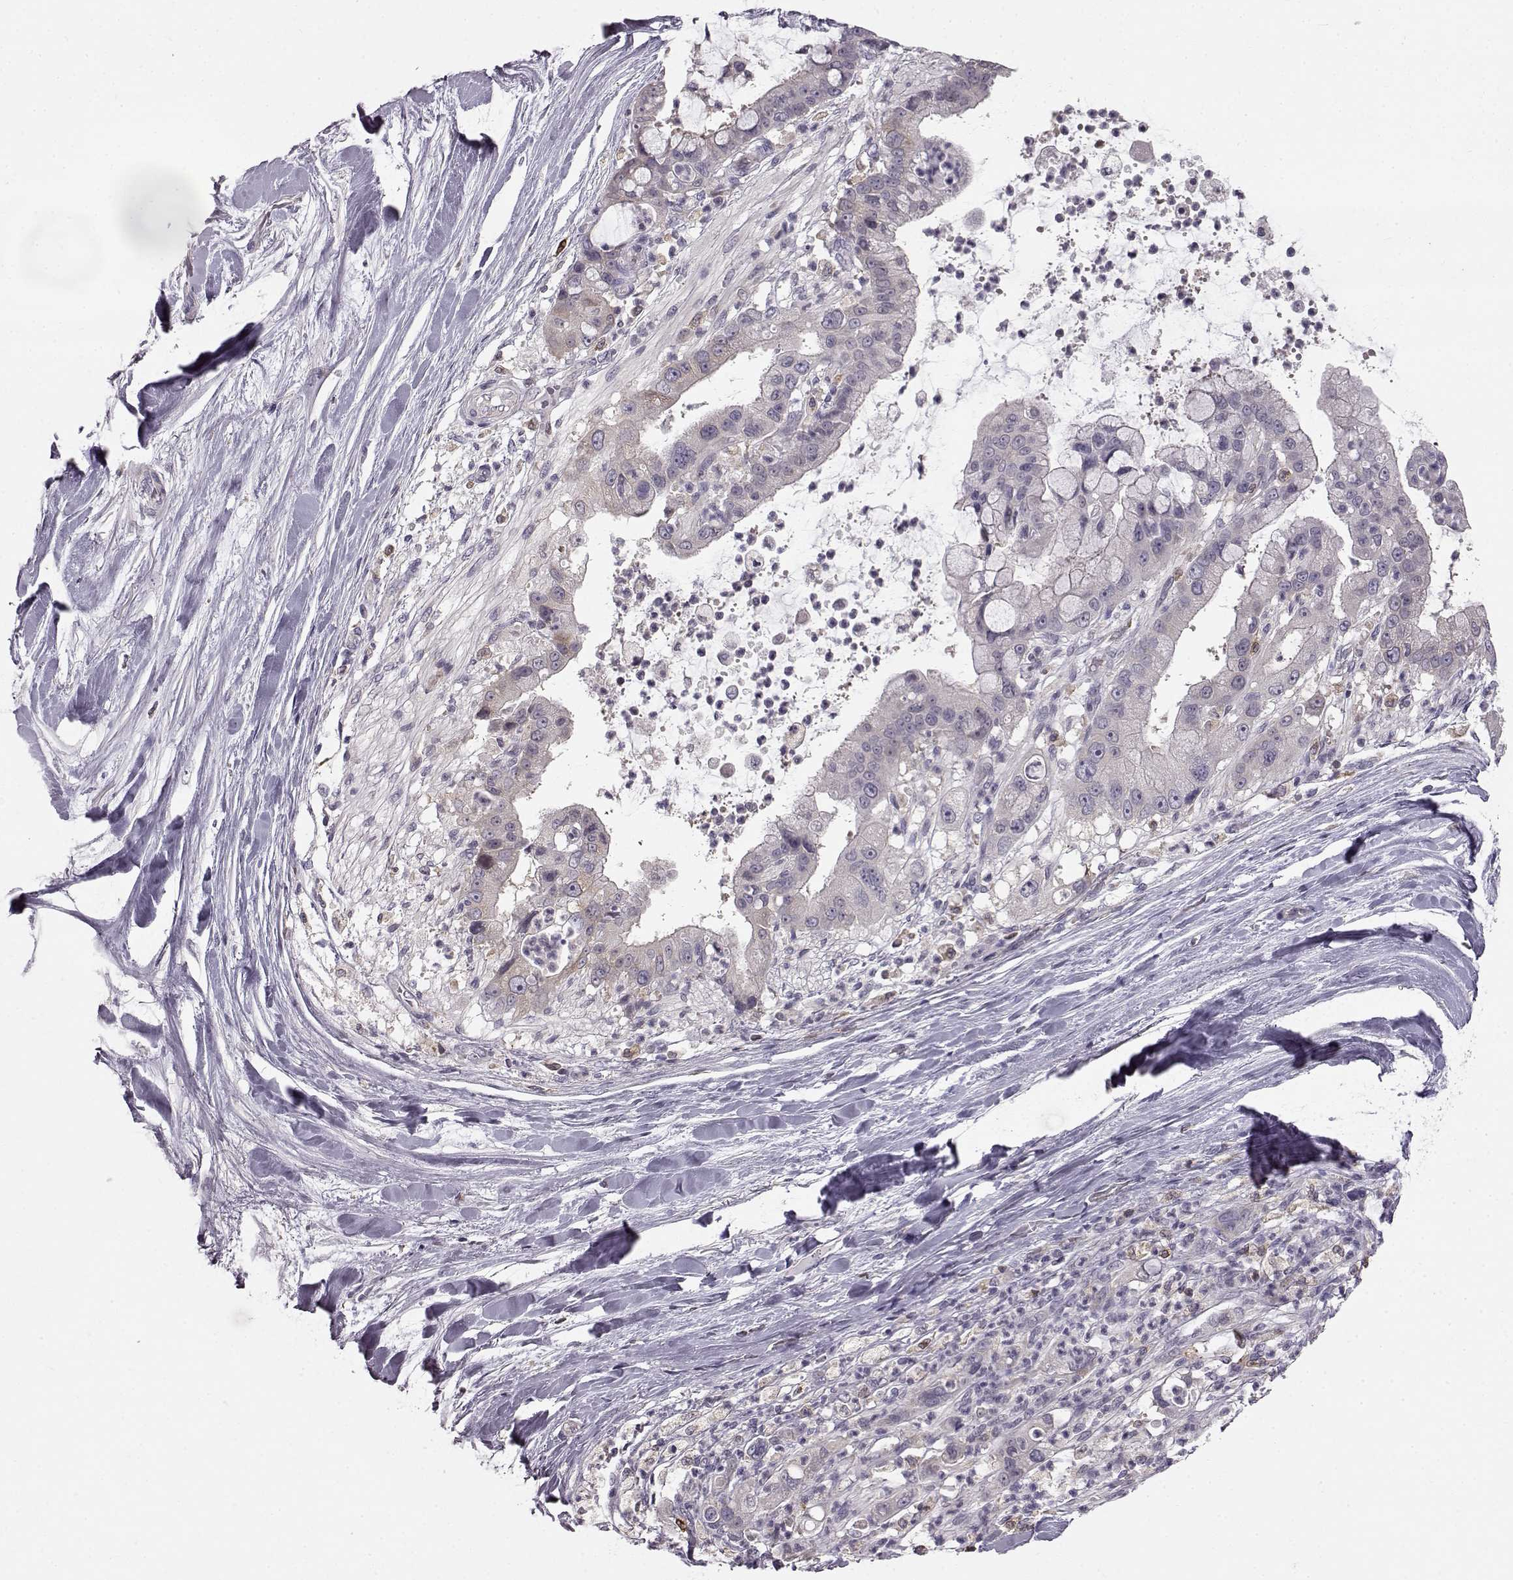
{"staining": {"intensity": "negative", "quantity": "none", "location": "none"}, "tissue": "liver cancer", "cell_type": "Tumor cells", "image_type": "cancer", "snomed": [{"axis": "morphology", "description": "Cholangiocarcinoma"}, {"axis": "topography", "description": "Liver"}], "caption": "Tumor cells show no significant protein expression in liver cholangiocarcinoma.", "gene": "SPAG17", "patient": {"sex": "female", "age": 54}}